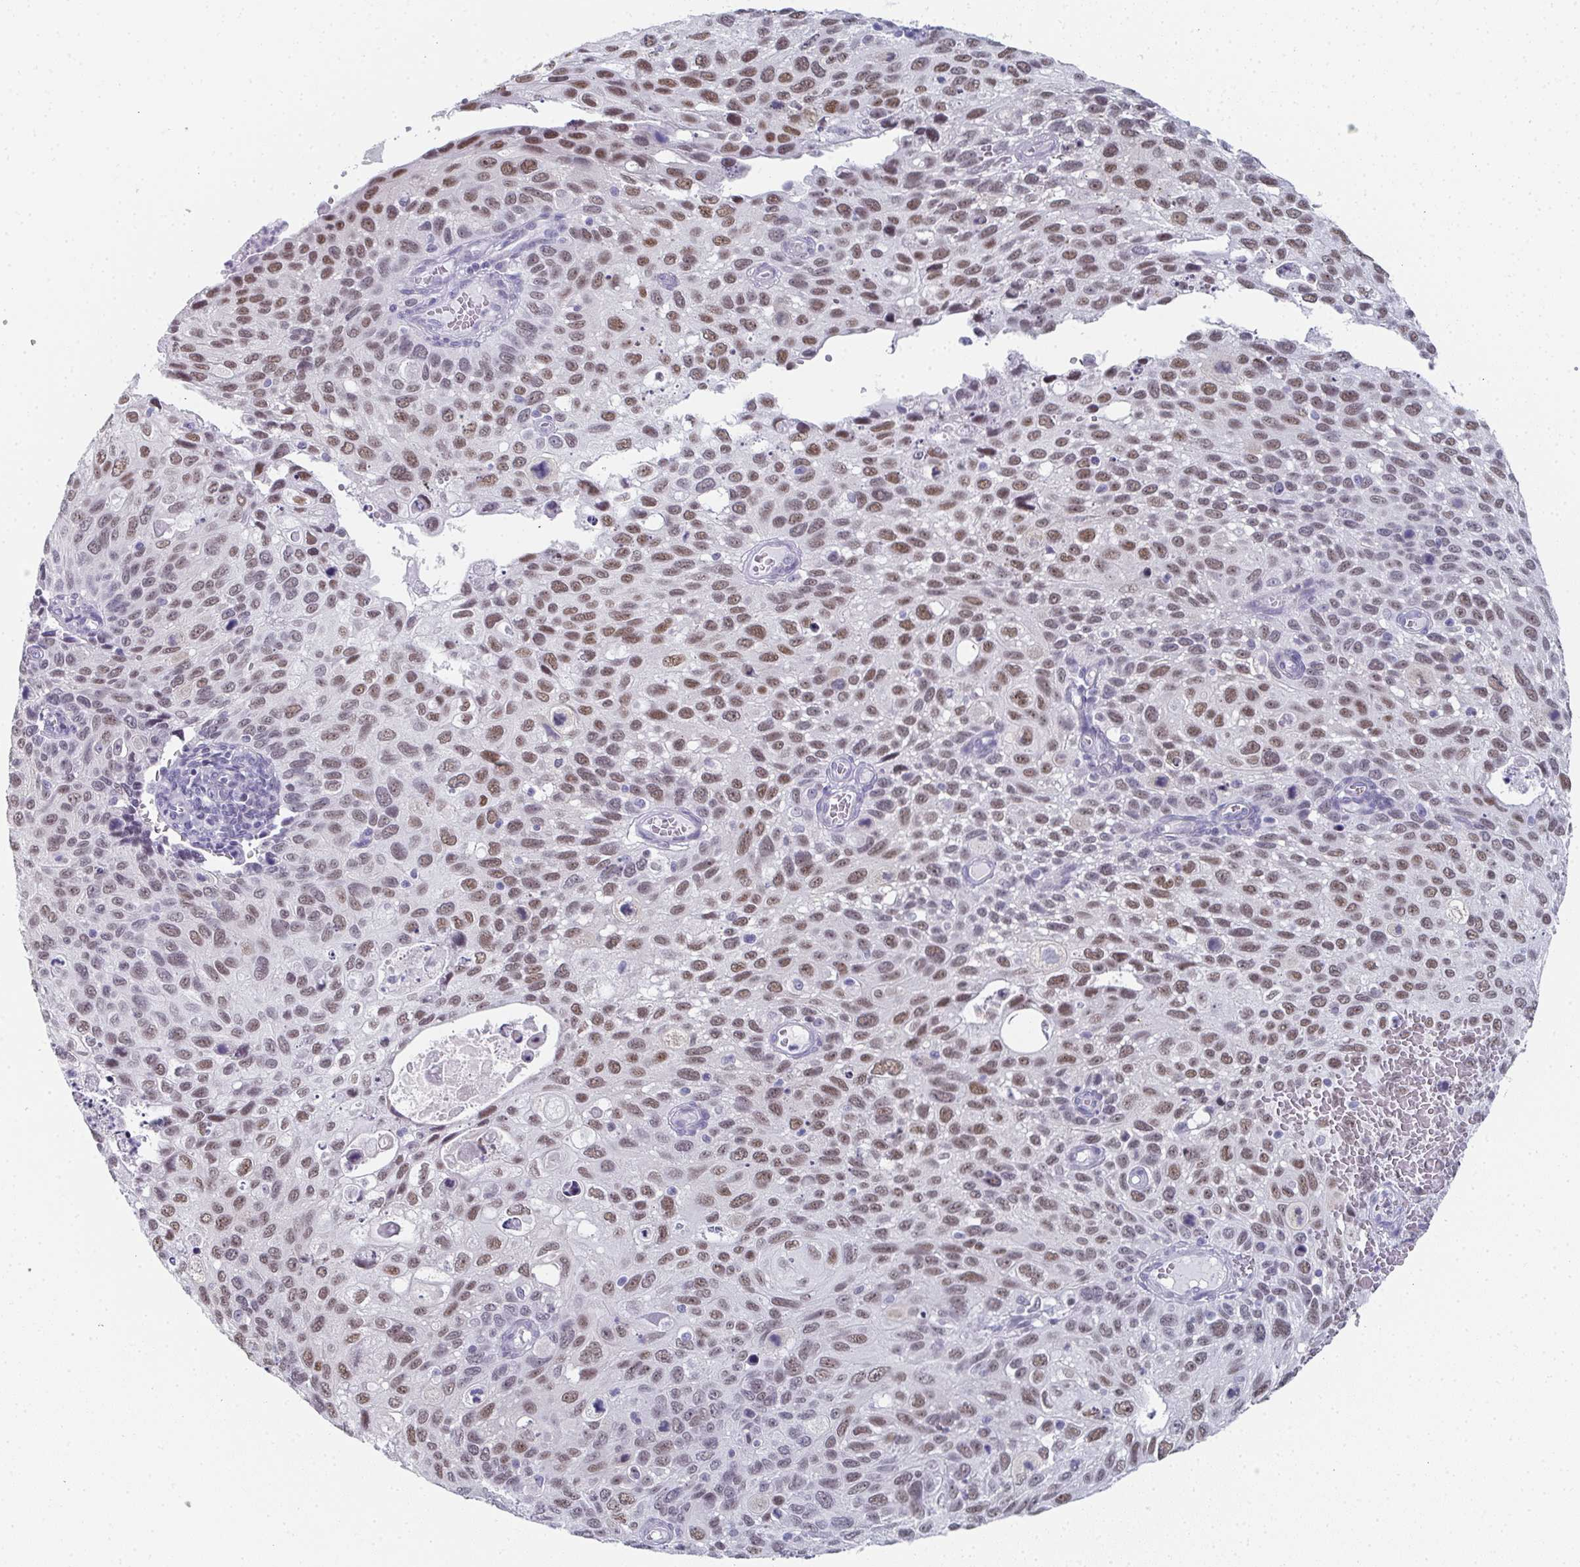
{"staining": {"intensity": "moderate", "quantity": ">75%", "location": "nuclear"}, "tissue": "cervical cancer", "cell_type": "Tumor cells", "image_type": "cancer", "snomed": [{"axis": "morphology", "description": "Squamous cell carcinoma, NOS"}, {"axis": "topography", "description": "Cervix"}], "caption": "A brown stain highlights moderate nuclear expression of a protein in human cervical cancer tumor cells.", "gene": "PYCR3", "patient": {"sex": "female", "age": 70}}